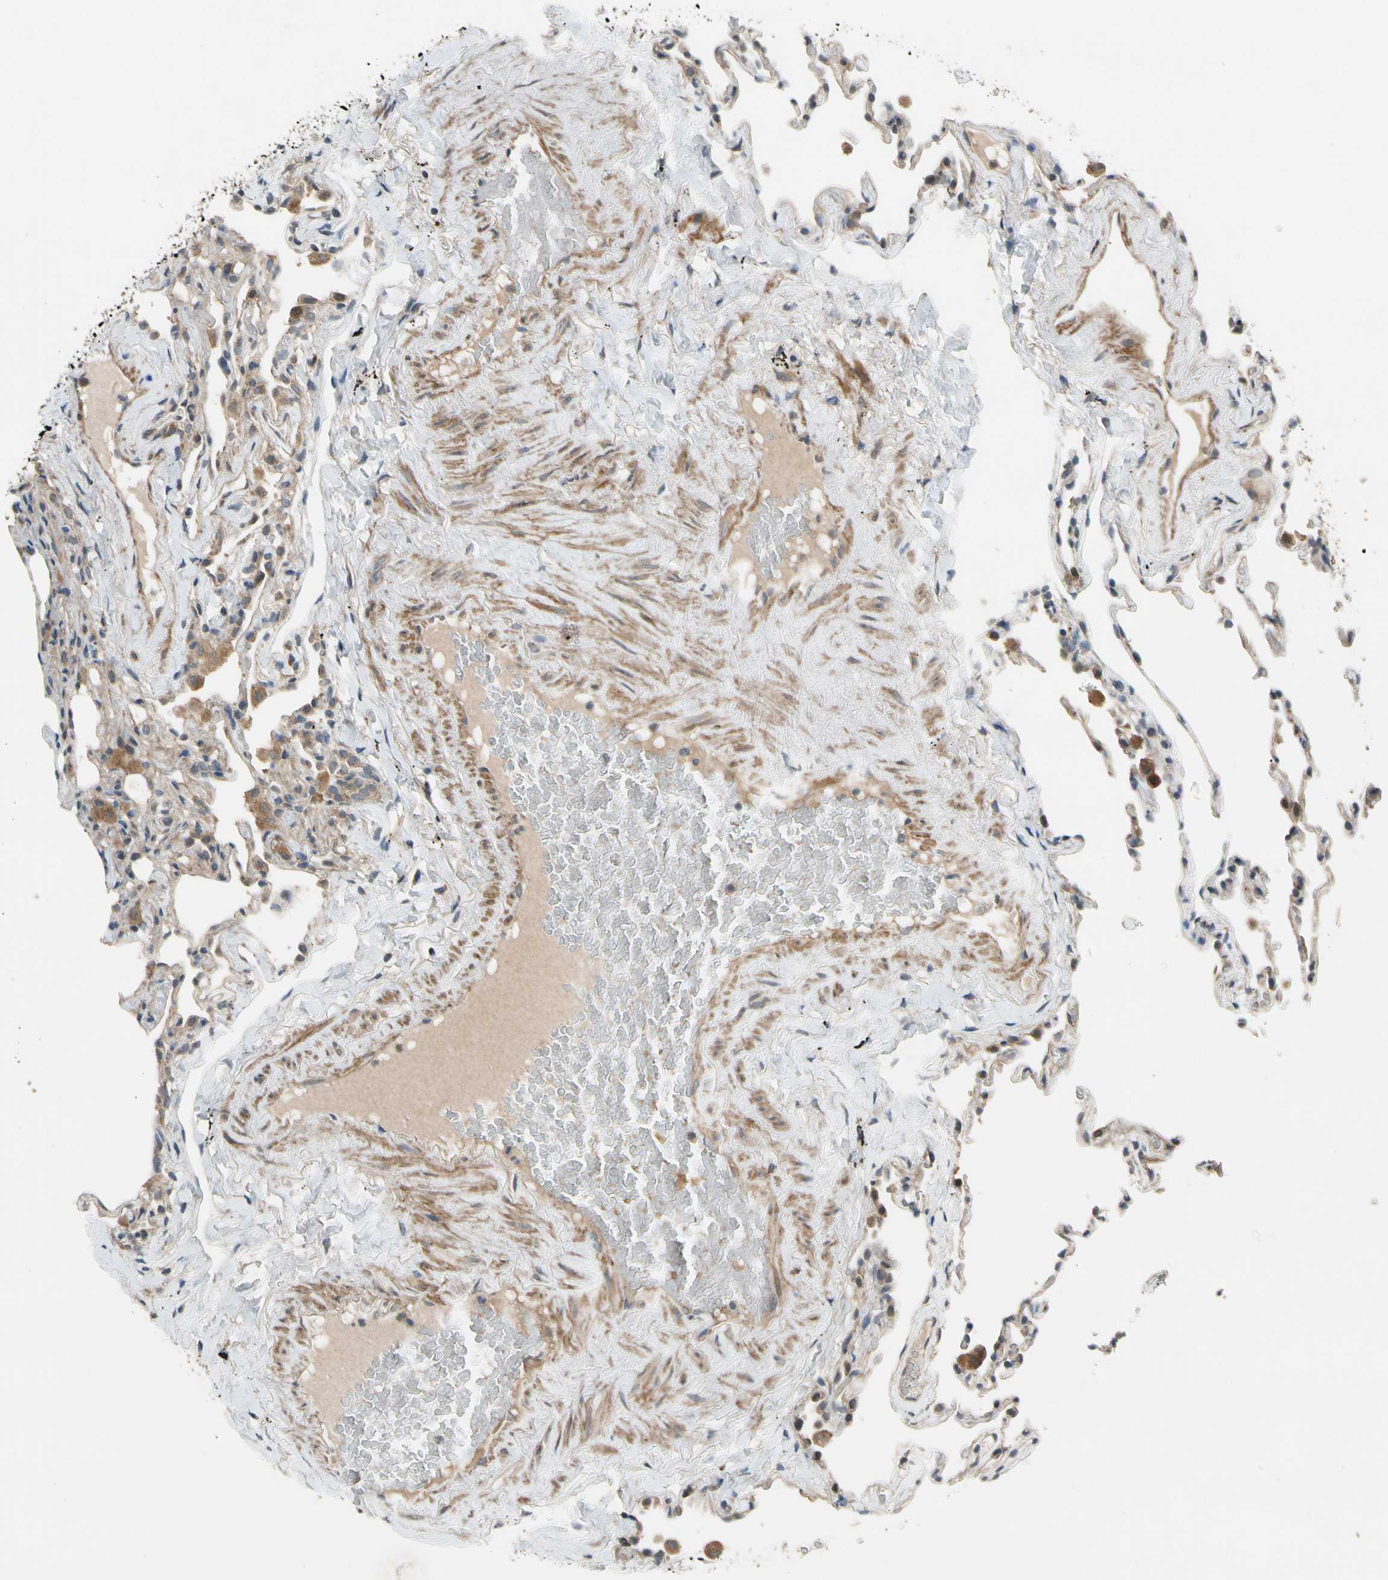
{"staining": {"intensity": "weak", "quantity": "<25%", "location": "cytoplasmic/membranous"}, "tissue": "lung", "cell_type": "Alveolar cells", "image_type": "normal", "snomed": [{"axis": "morphology", "description": "Normal tissue, NOS"}, {"axis": "morphology", "description": "Soft tissue tumor metastatic"}, {"axis": "topography", "description": "Lung"}], "caption": "High magnification brightfield microscopy of benign lung stained with DAB (3,3'-diaminobenzidine) (brown) and counterstained with hematoxylin (blue): alveolar cells show no significant expression.", "gene": "MST1R", "patient": {"sex": "male", "age": 59}}